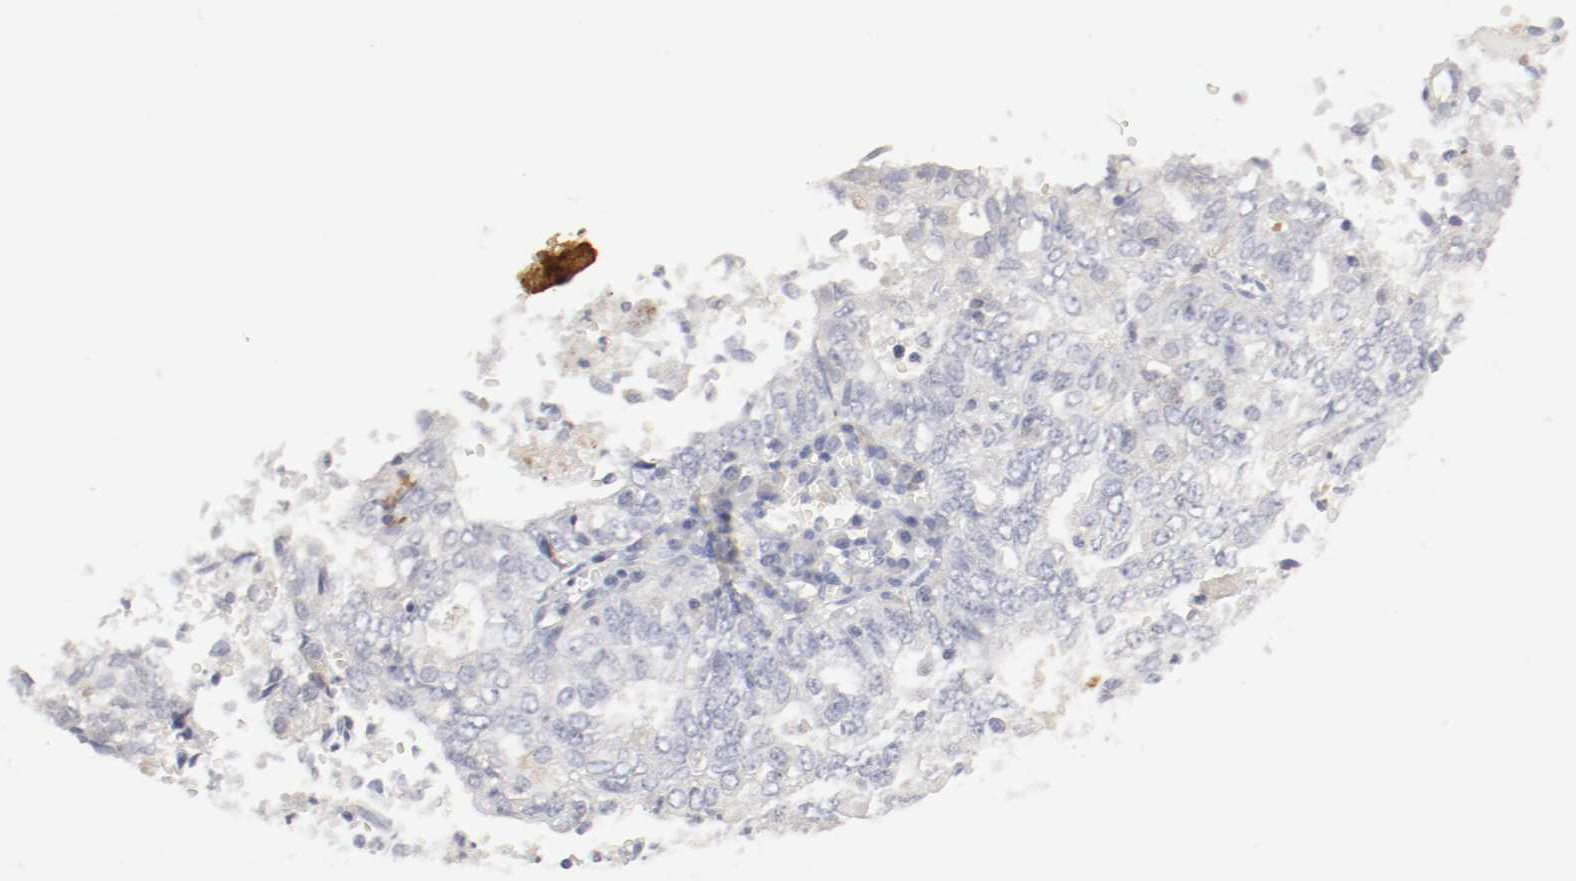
{"staining": {"intensity": "negative", "quantity": "none", "location": "none"}, "tissue": "endometrial cancer", "cell_type": "Tumor cells", "image_type": "cancer", "snomed": [{"axis": "morphology", "description": "Adenocarcinoma, NOS"}, {"axis": "topography", "description": "Endometrium"}], "caption": "Human endometrial adenocarcinoma stained for a protein using immunohistochemistry displays no expression in tumor cells.", "gene": "ITGAX", "patient": {"sex": "female", "age": 69}}